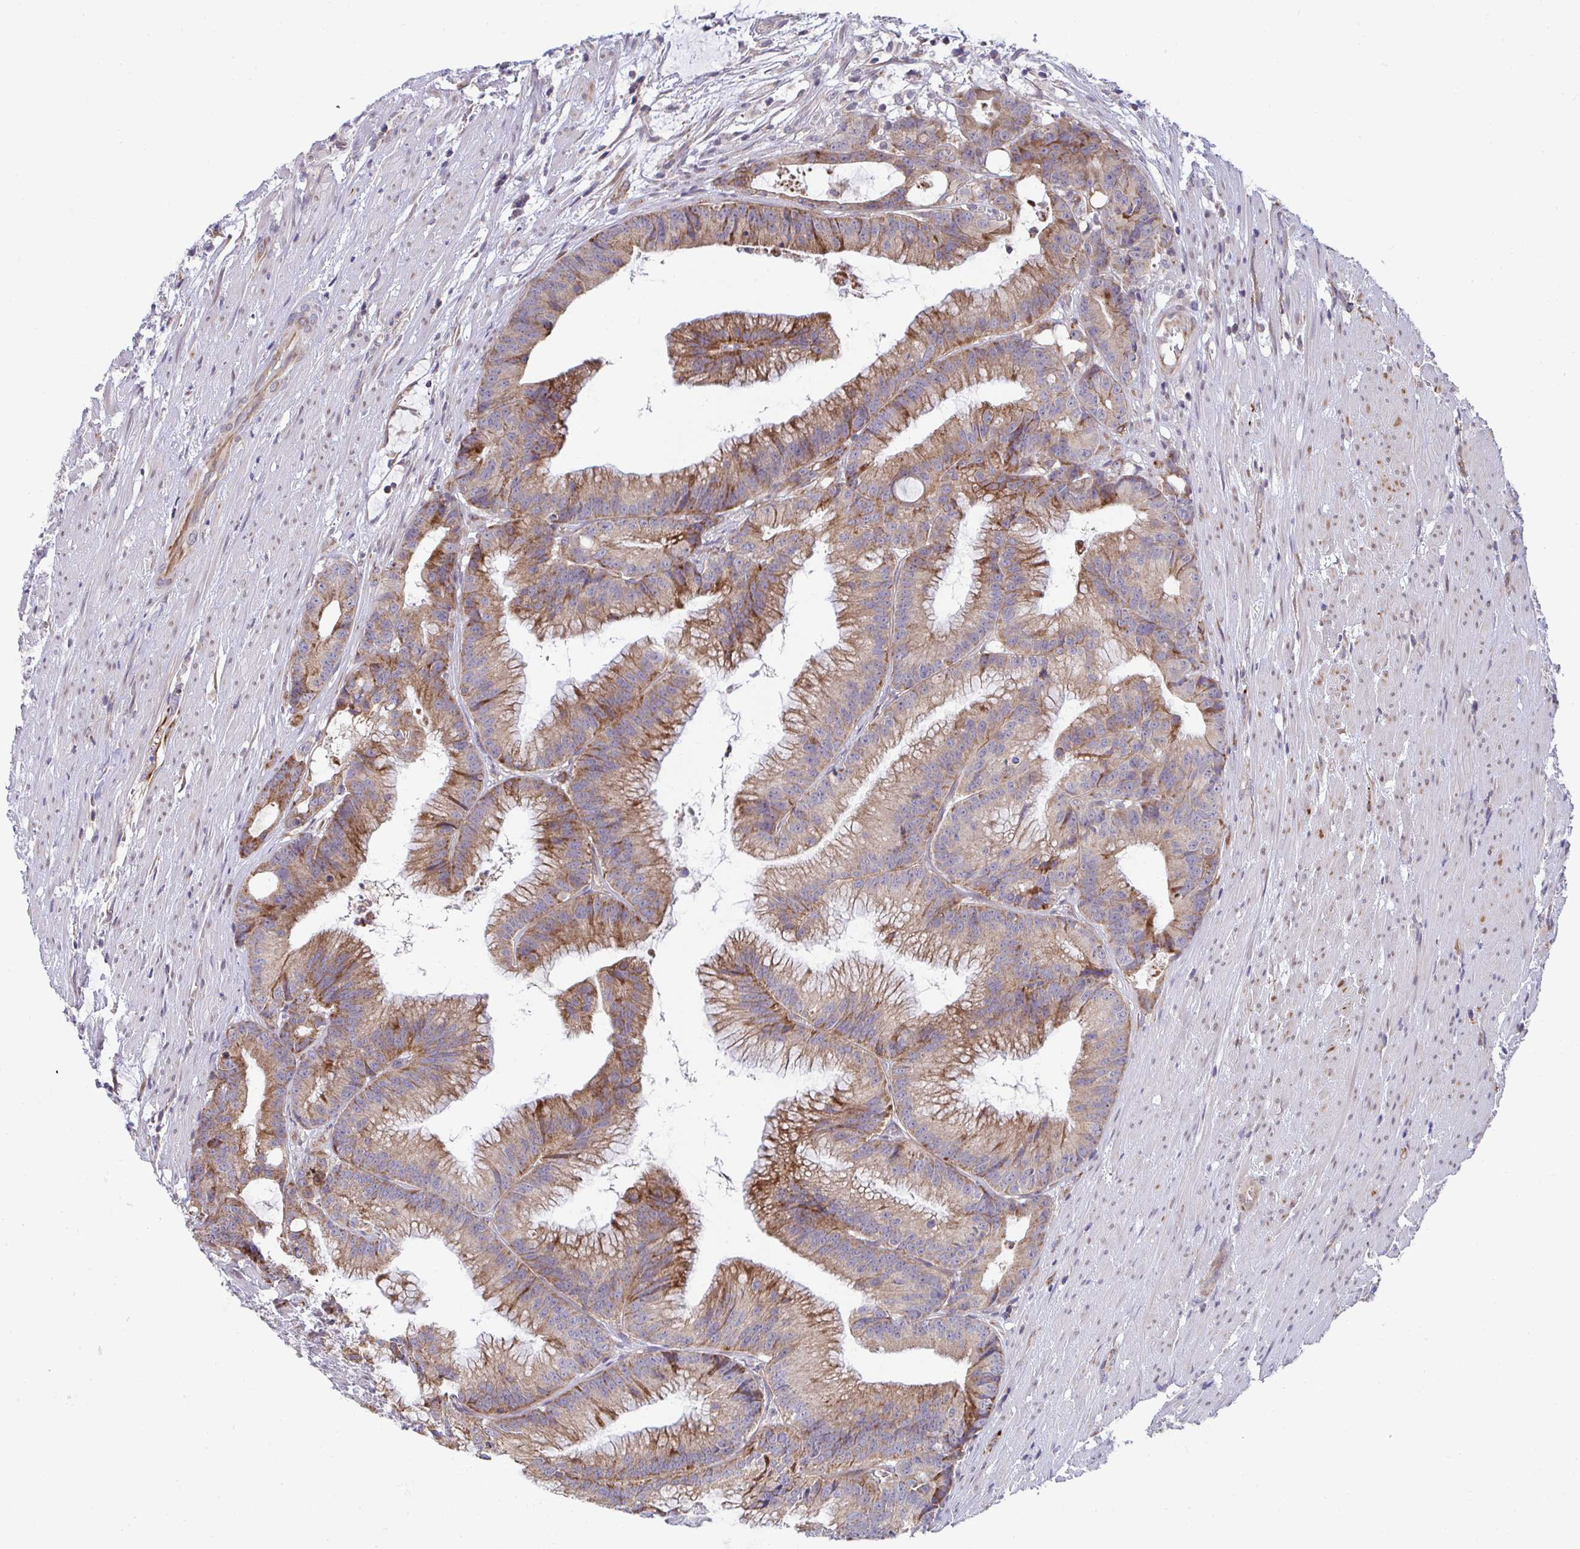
{"staining": {"intensity": "moderate", "quantity": ">75%", "location": "cytoplasmic/membranous"}, "tissue": "colorectal cancer", "cell_type": "Tumor cells", "image_type": "cancer", "snomed": [{"axis": "morphology", "description": "Adenocarcinoma, NOS"}, {"axis": "topography", "description": "Colon"}], "caption": "Immunohistochemistry (IHC) histopathology image of colorectal adenocarcinoma stained for a protein (brown), which shows medium levels of moderate cytoplasmic/membranous positivity in about >75% of tumor cells.", "gene": "EIF1AD", "patient": {"sex": "female", "age": 78}}